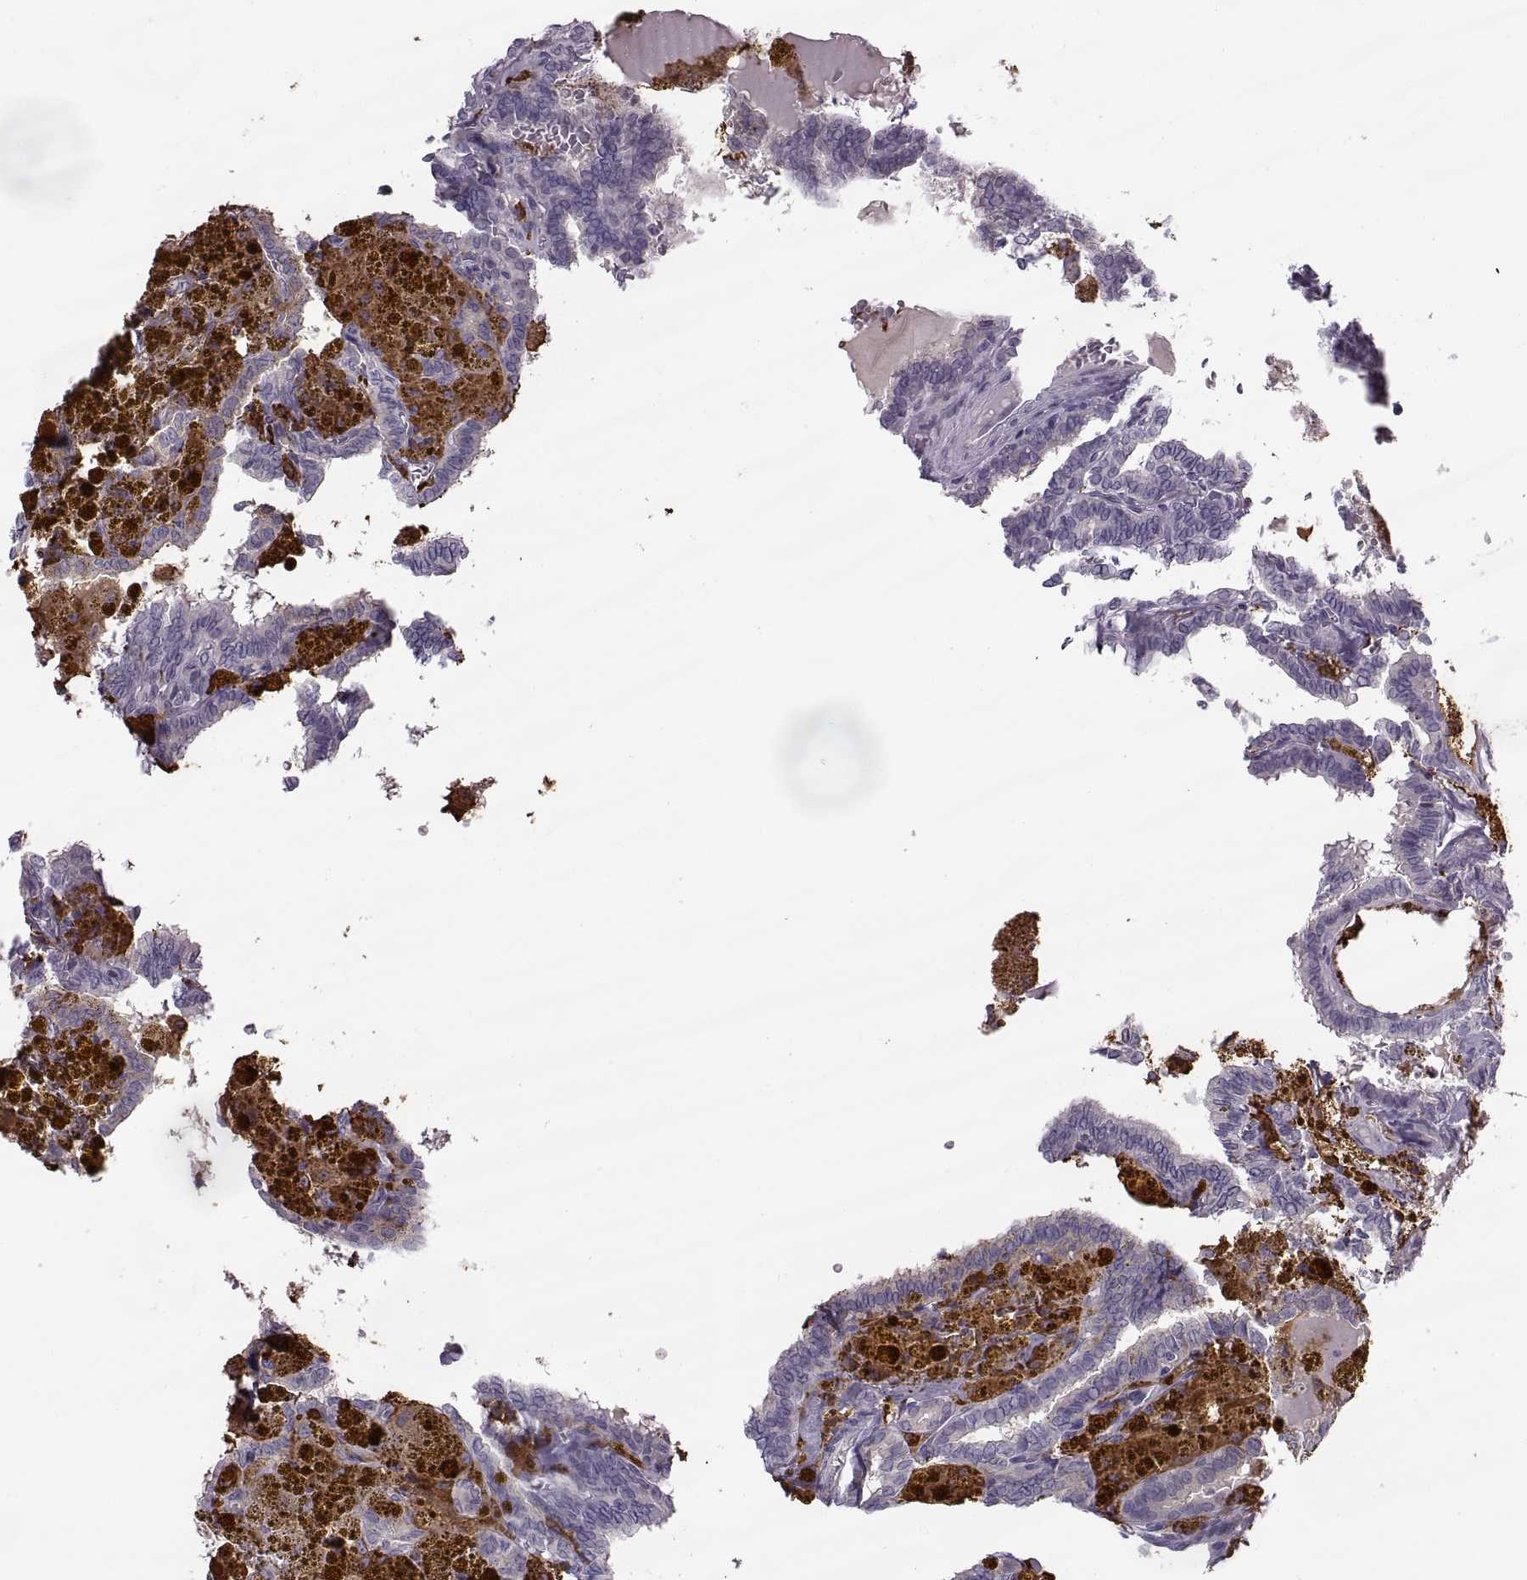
{"staining": {"intensity": "negative", "quantity": "none", "location": "none"}, "tissue": "thyroid cancer", "cell_type": "Tumor cells", "image_type": "cancer", "snomed": [{"axis": "morphology", "description": "Papillary adenocarcinoma, NOS"}, {"axis": "topography", "description": "Thyroid gland"}], "caption": "This is an IHC image of human thyroid cancer (papillary adenocarcinoma). There is no positivity in tumor cells.", "gene": "H2AP", "patient": {"sex": "female", "age": 39}}